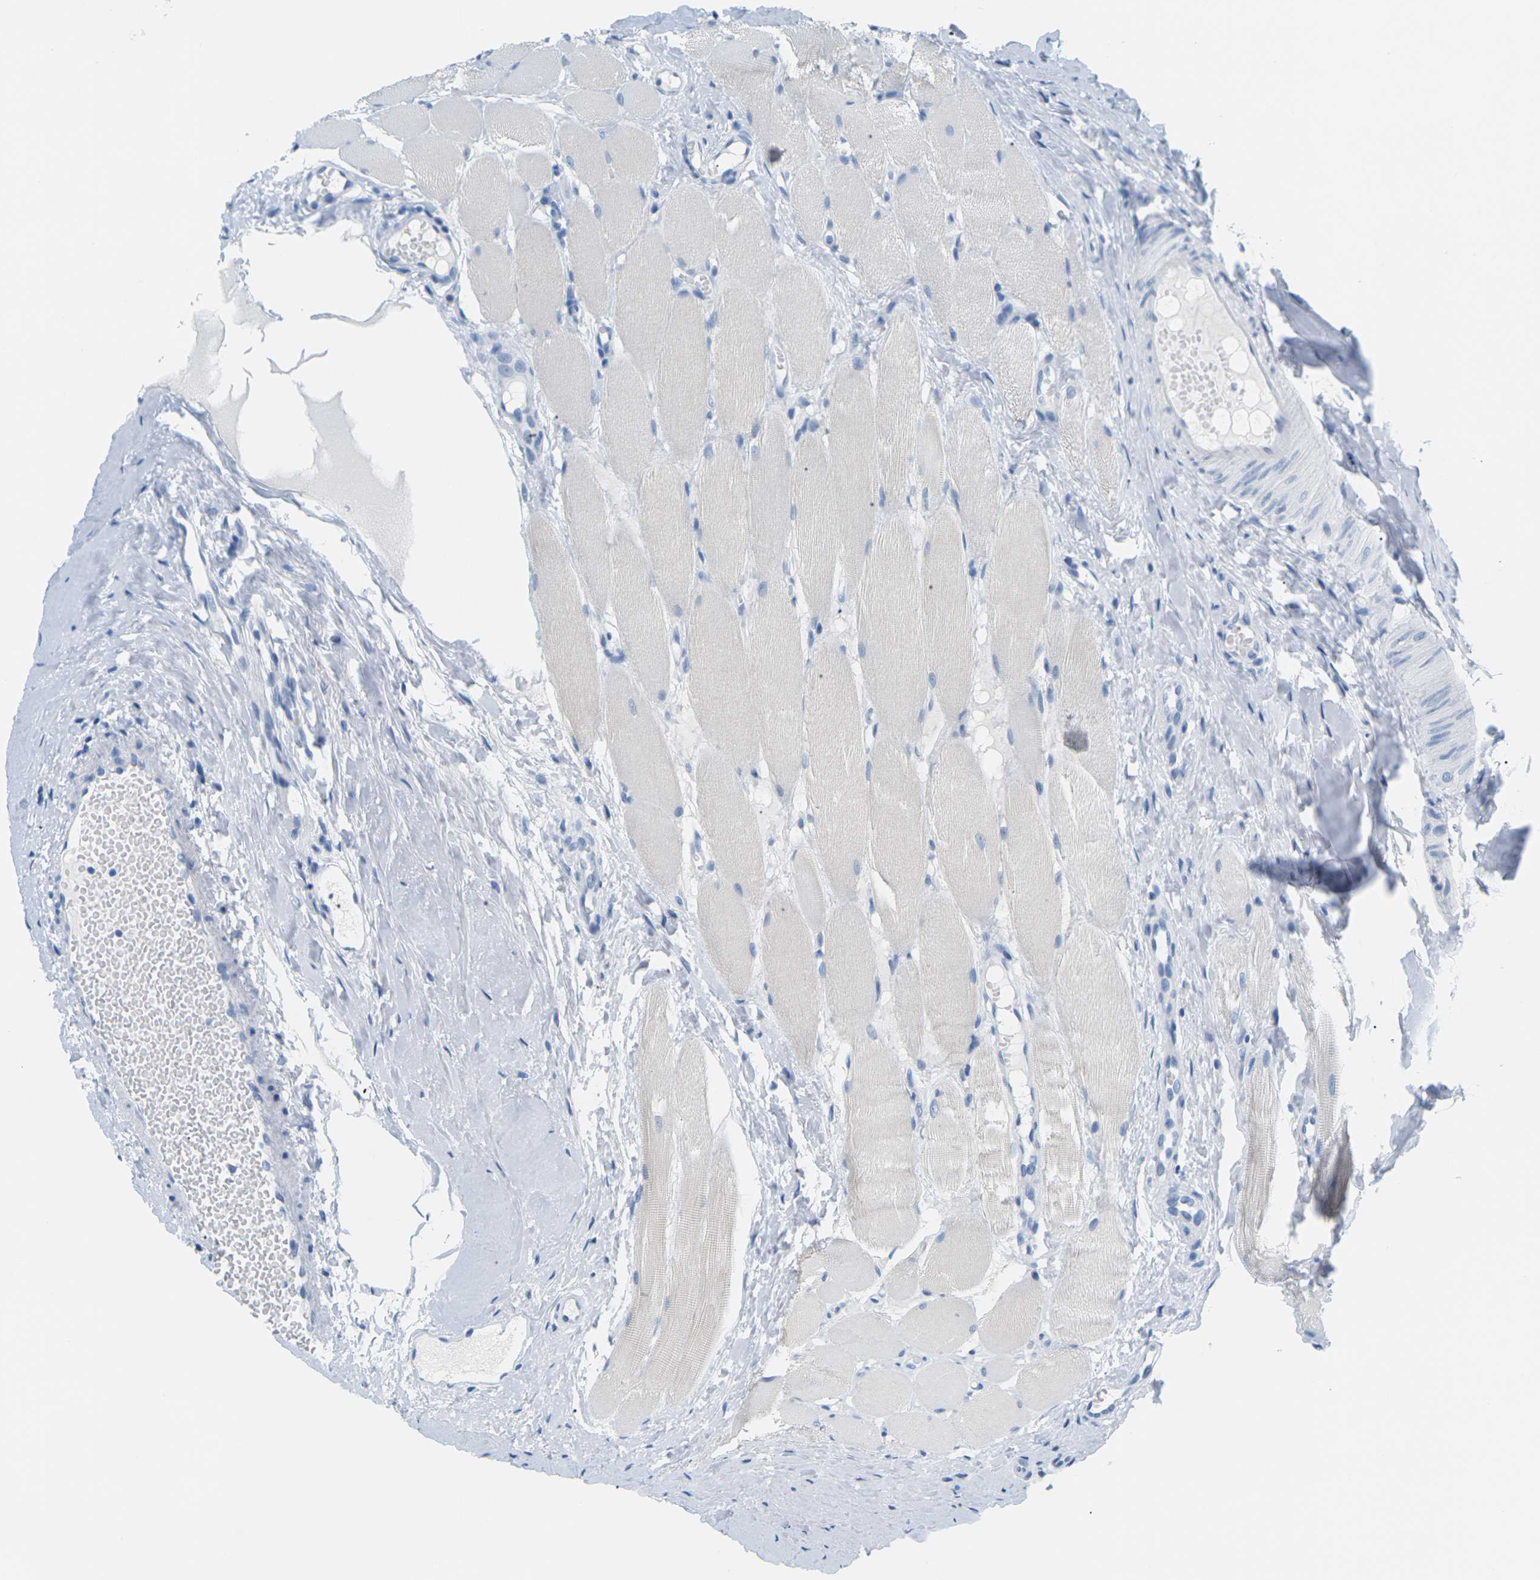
{"staining": {"intensity": "negative", "quantity": "none", "location": "none"}, "tissue": "tonsil", "cell_type": "Germinal center cells", "image_type": "normal", "snomed": [{"axis": "morphology", "description": "Normal tissue, NOS"}, {"axis": "topography", "description": "Tonsil"}], "caption": "Immunohistochemistry image of normal tonsil stained for a protein (brown), which shows no positivity in germinal center cells.", "gene": "SLC12A1", "patient": {"sex": "female", "age": 19}}